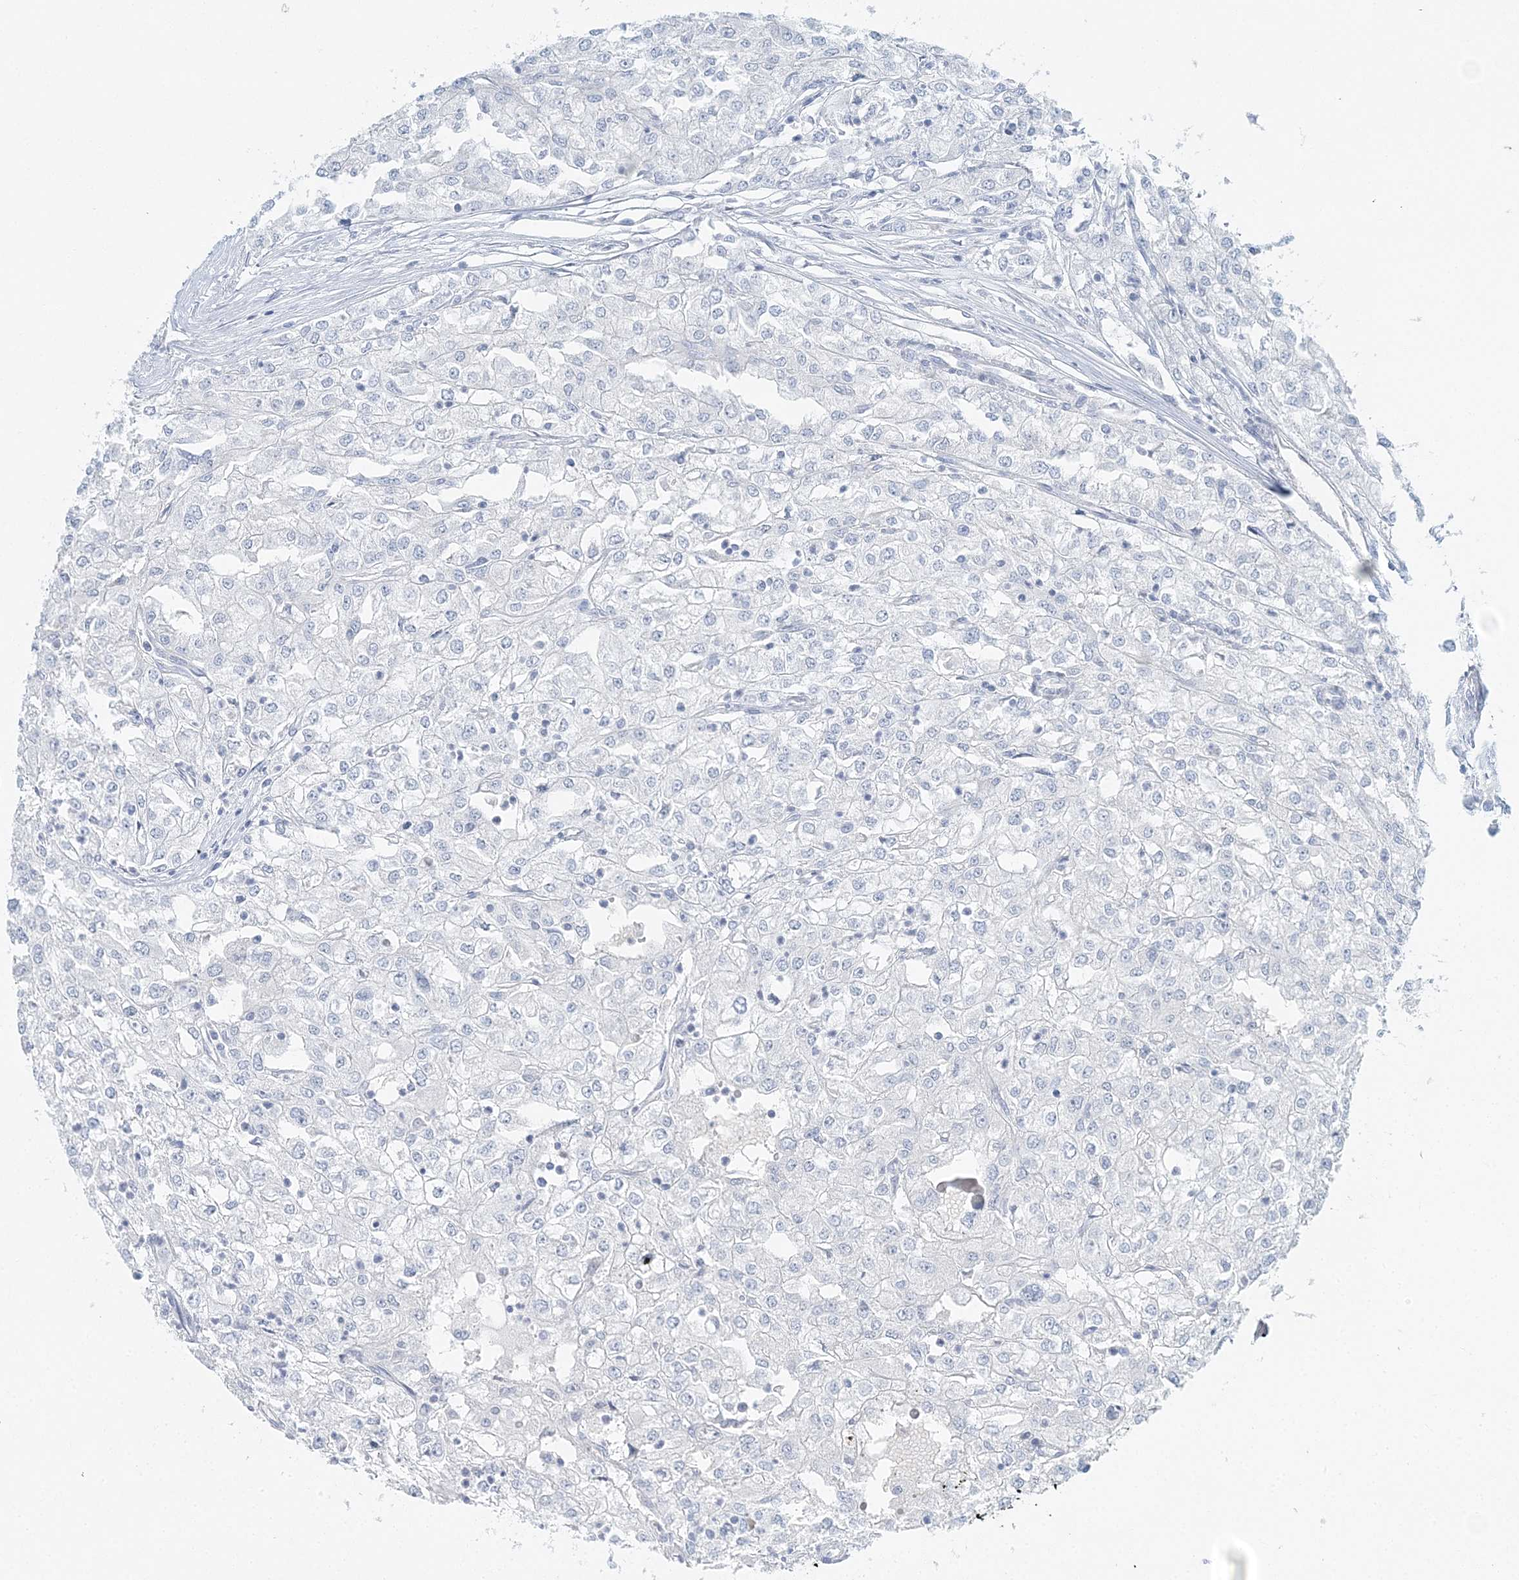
{"staining": {"intensity": "negative", "quantity": "none", "location": "none"}, "tissue": "renal cancer", "cell_type": "Tumor cells", "image_type": "cancer", "snomed": [{"axis": "morphology", "description": "Adenocarcinoma, NOS"}, {"axis": "topography", "description": "Kidney"}], "caption": "DAB (3,3'-diaminobenzidine) immunohistochemical staining of renal cancer (adenocarcinoma) demonstrates no significant staining in tumor cells. The staining was performed using DAB (3,3'-diaminobenzidine) to visualize the protein expression in brown, while the nuclei were stained in blue with hematoxylin (Magnification: 20x).", "gene": "VILL", "patient": {"sex": "female", "age": 54}}